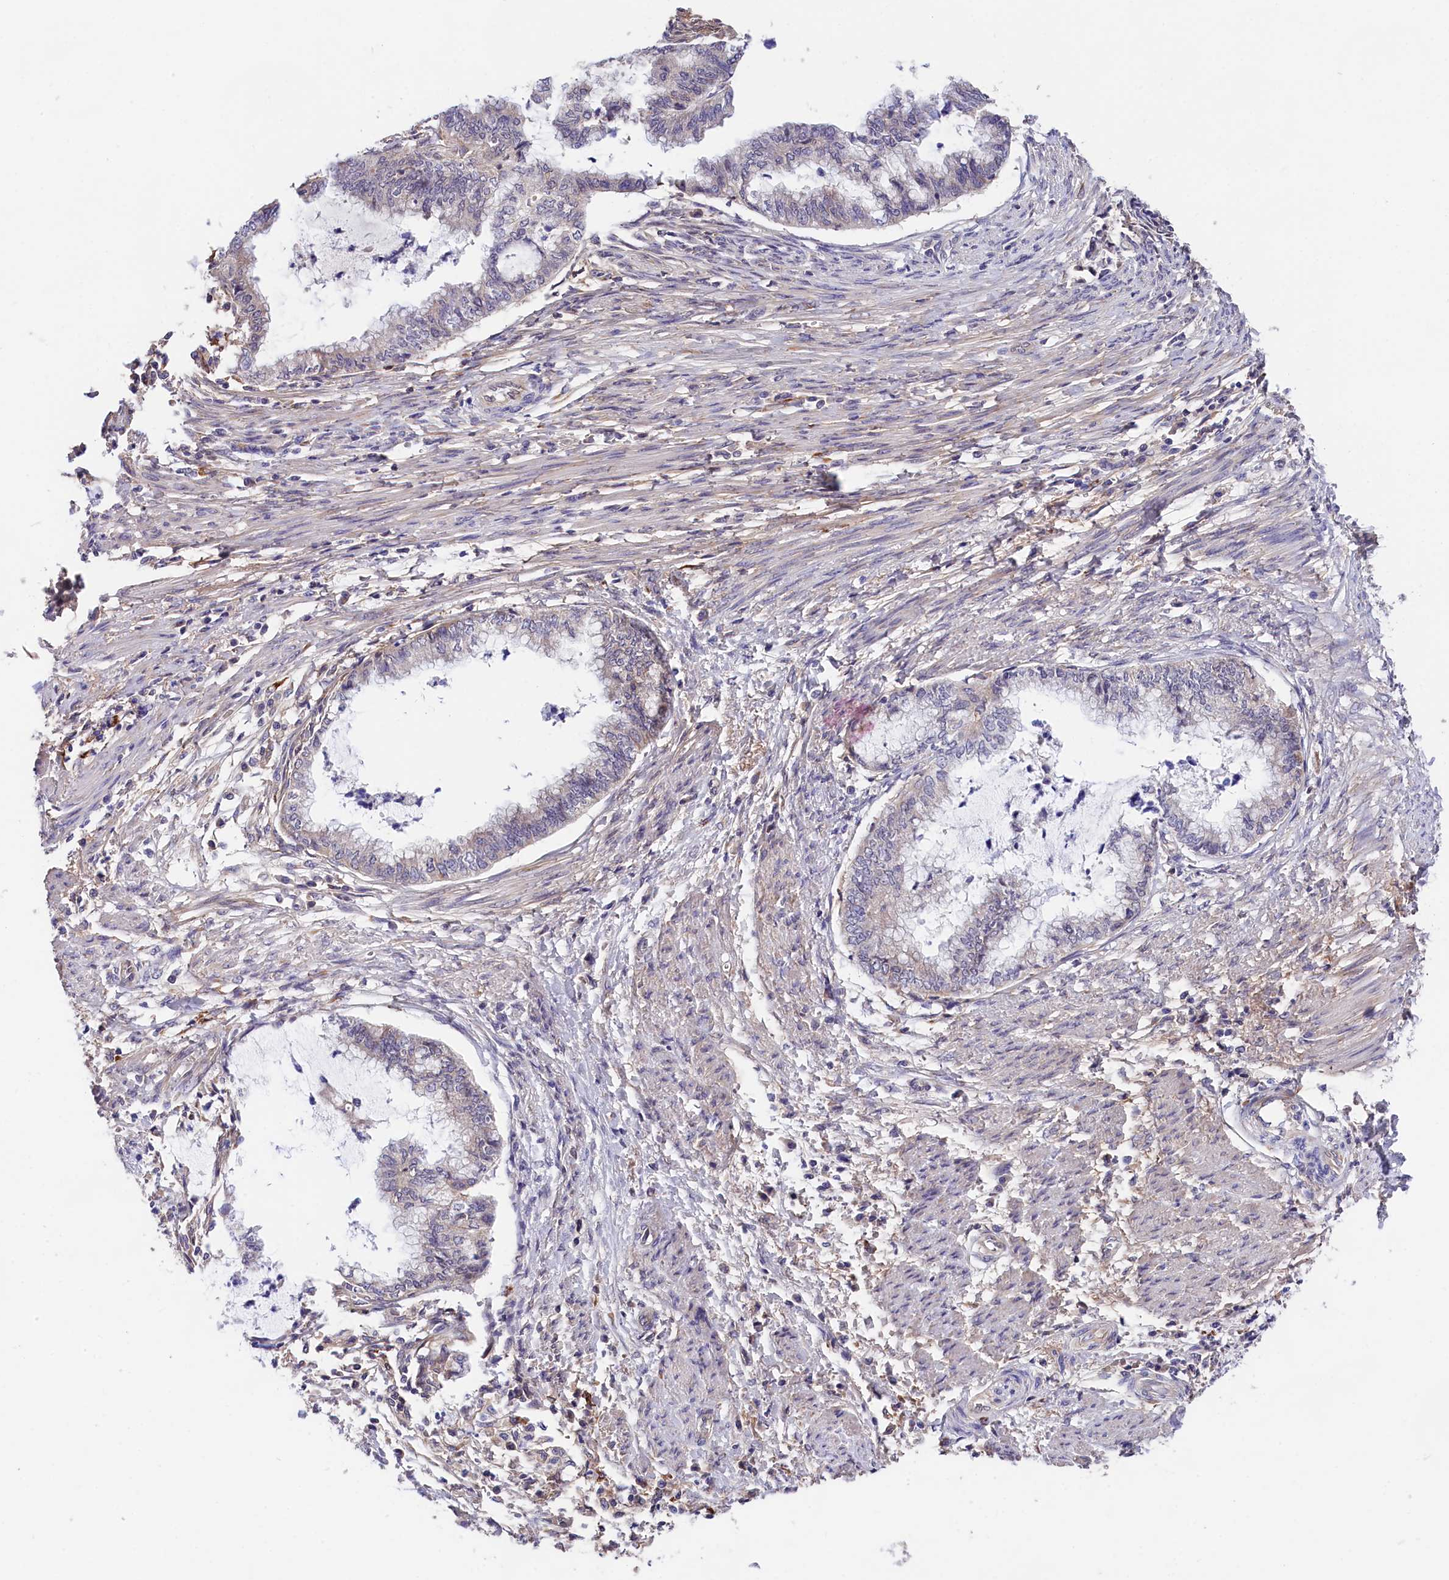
{"staining": {"intensity": "negative", "quantity": "none", "location": "none"}, "tissue": "endometrial cancer", "cell_type": "Tumor cells", "image_type": "cancer", "snomed": [{"axis": "morphology", "description": "Necrosis, NOS"}, {"axis": "morphology", "description": "Adenocarcinoma, NOS"}, {"axis": "topography", "description": "Endometrium"}], "caption": "IHC micrograph of human endometrial cancer stained for a protein (brown), which shows no expression in tumor cells. The staining was performed using DAB (3,3'-diaminobenzidine) to visualize the protein expression in brown, while the nuclei were stained in blue with hematoxylin (Magnification: 20x).", "gene": "OAS3", "patient": {"sex": "female", "age": 79}}